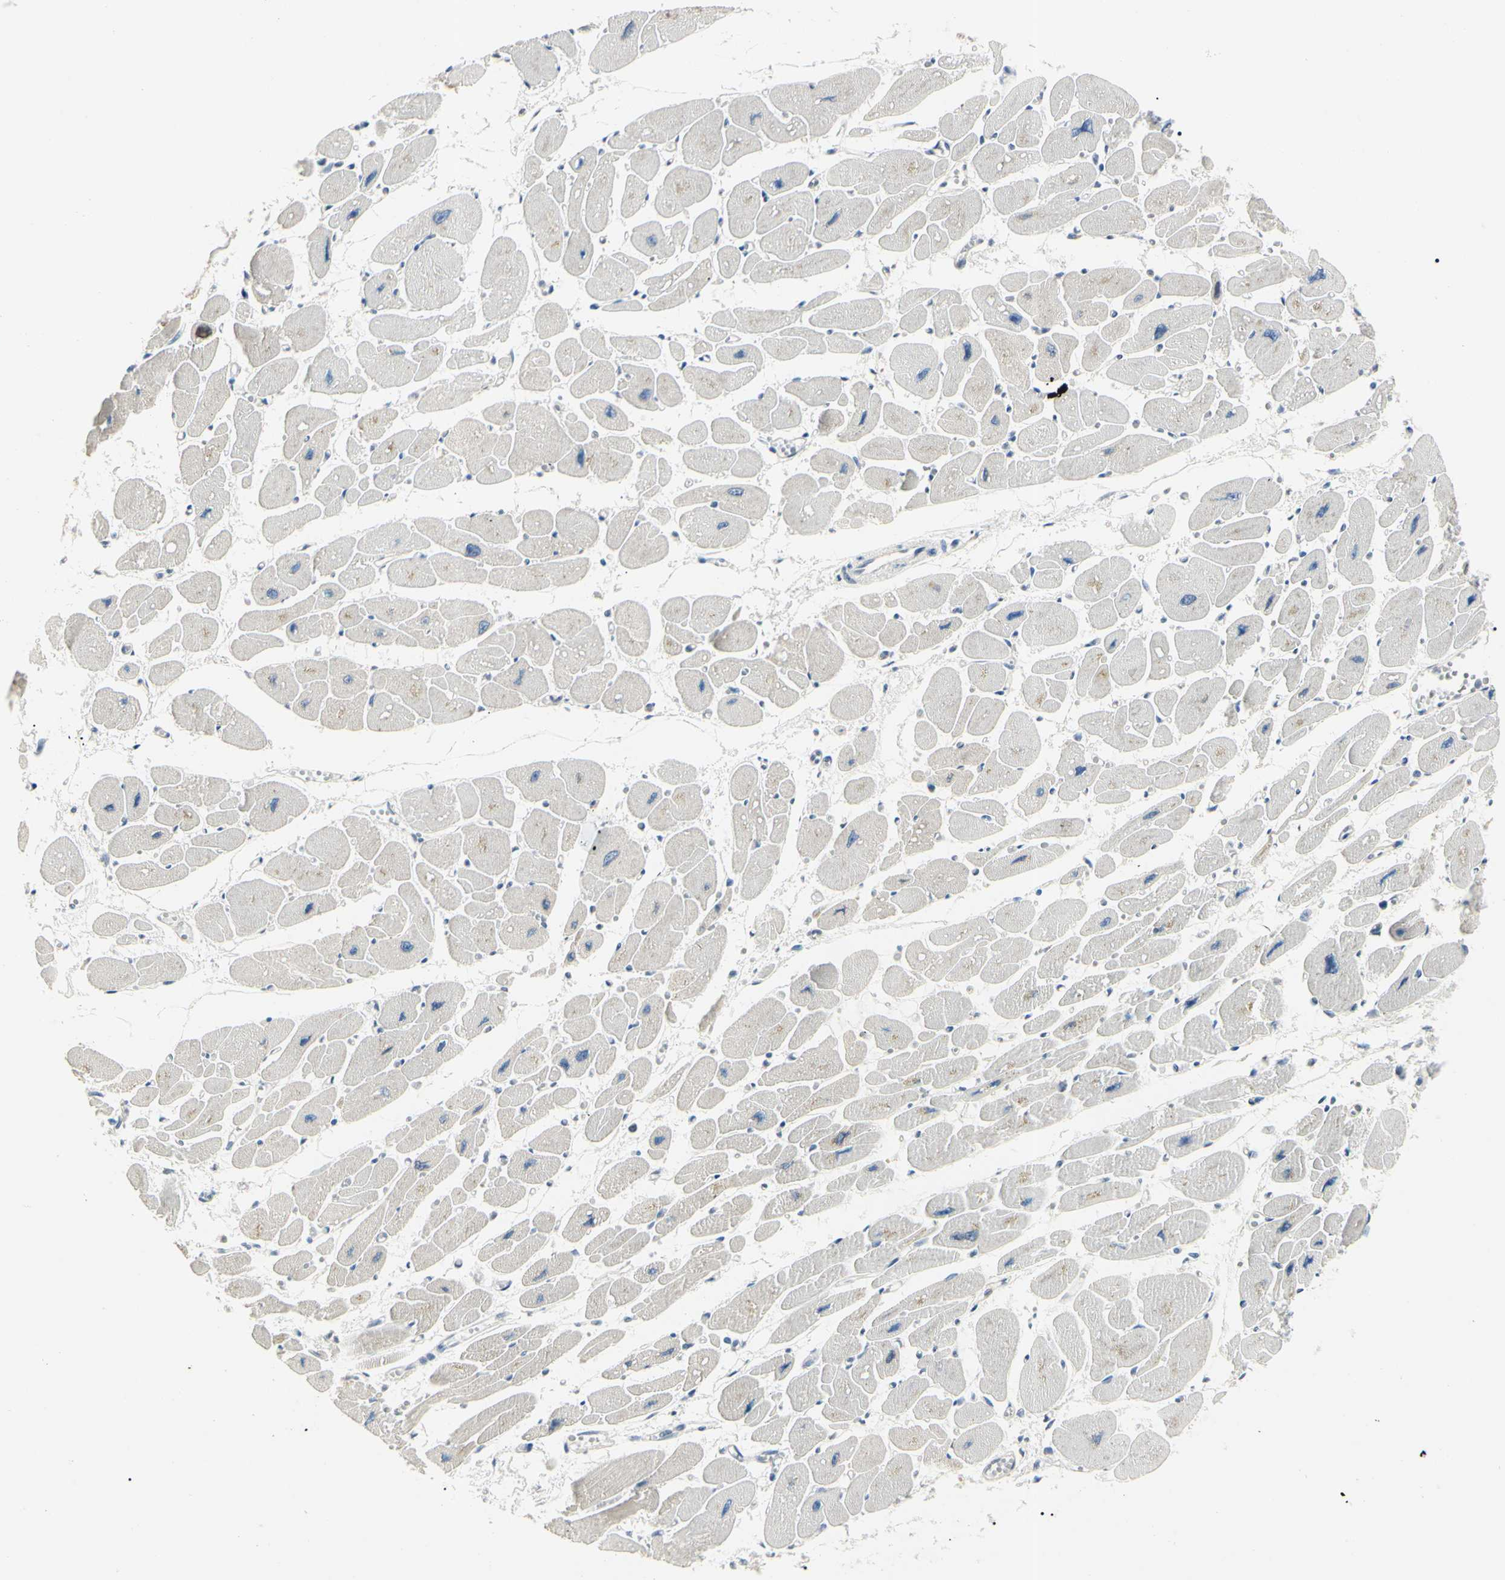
{"staining": {"intensity": "negative", "quantity": "none", "location": "none"}, "tissue": "heart muscle", "cell_type": "Cardiomyocytes", "image_type": "normal", "snomed": [{"axis": "morphology", "description": "Normal tissue, NOS"}, {"axis": "topography", "description": "Heart"}], "caption": "Human heart muscle stained for a protein using immunohistochemistry displays no positivity in cardiomyocytes.", "gene": "AKR1C3", "patient": {"sex": "female", "age": 54}}